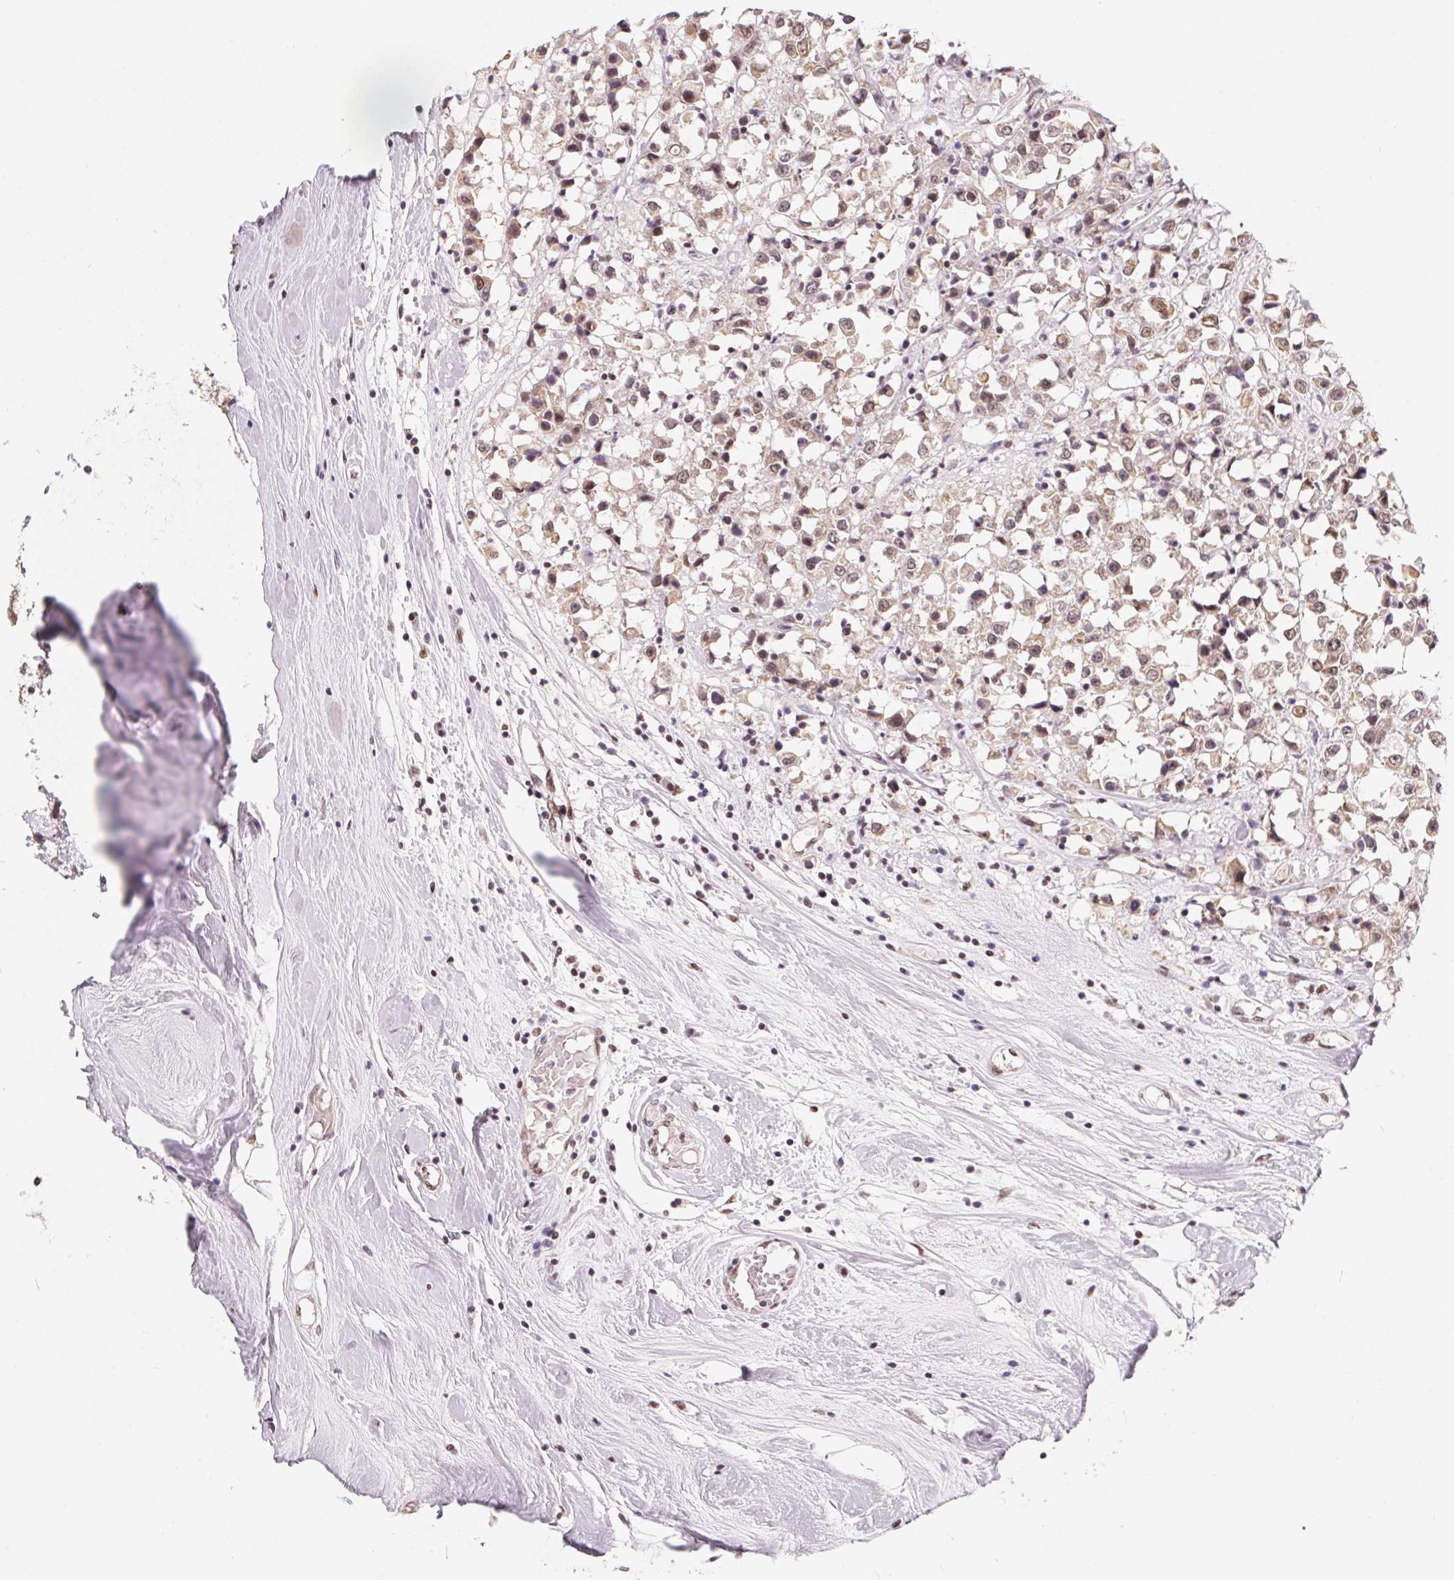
{"staining": {"intensity": "weak", "quantity": "25%-75%", "location": "nuclear"}, "tissue": "breast cancer", "cell_type": "Tumor cells", "image_type": "cancer", "snomed": [{"axis": "morphology", "description": "Duct carcinoma"}, {"axis": "topography", "description": "Breast"}], "caption": "Brown immunohistochemical staining in human invasive ductal carcinoma (breast) exhibits weak nuclear expression in about 25%-75% of tumor cells. (DAB (3,3'-diaminobenzidine) = brown stain, brightfield microscopy at high magnification).", "gene": "TCERG1", "patient": {"sex": "female", "age": 61}}